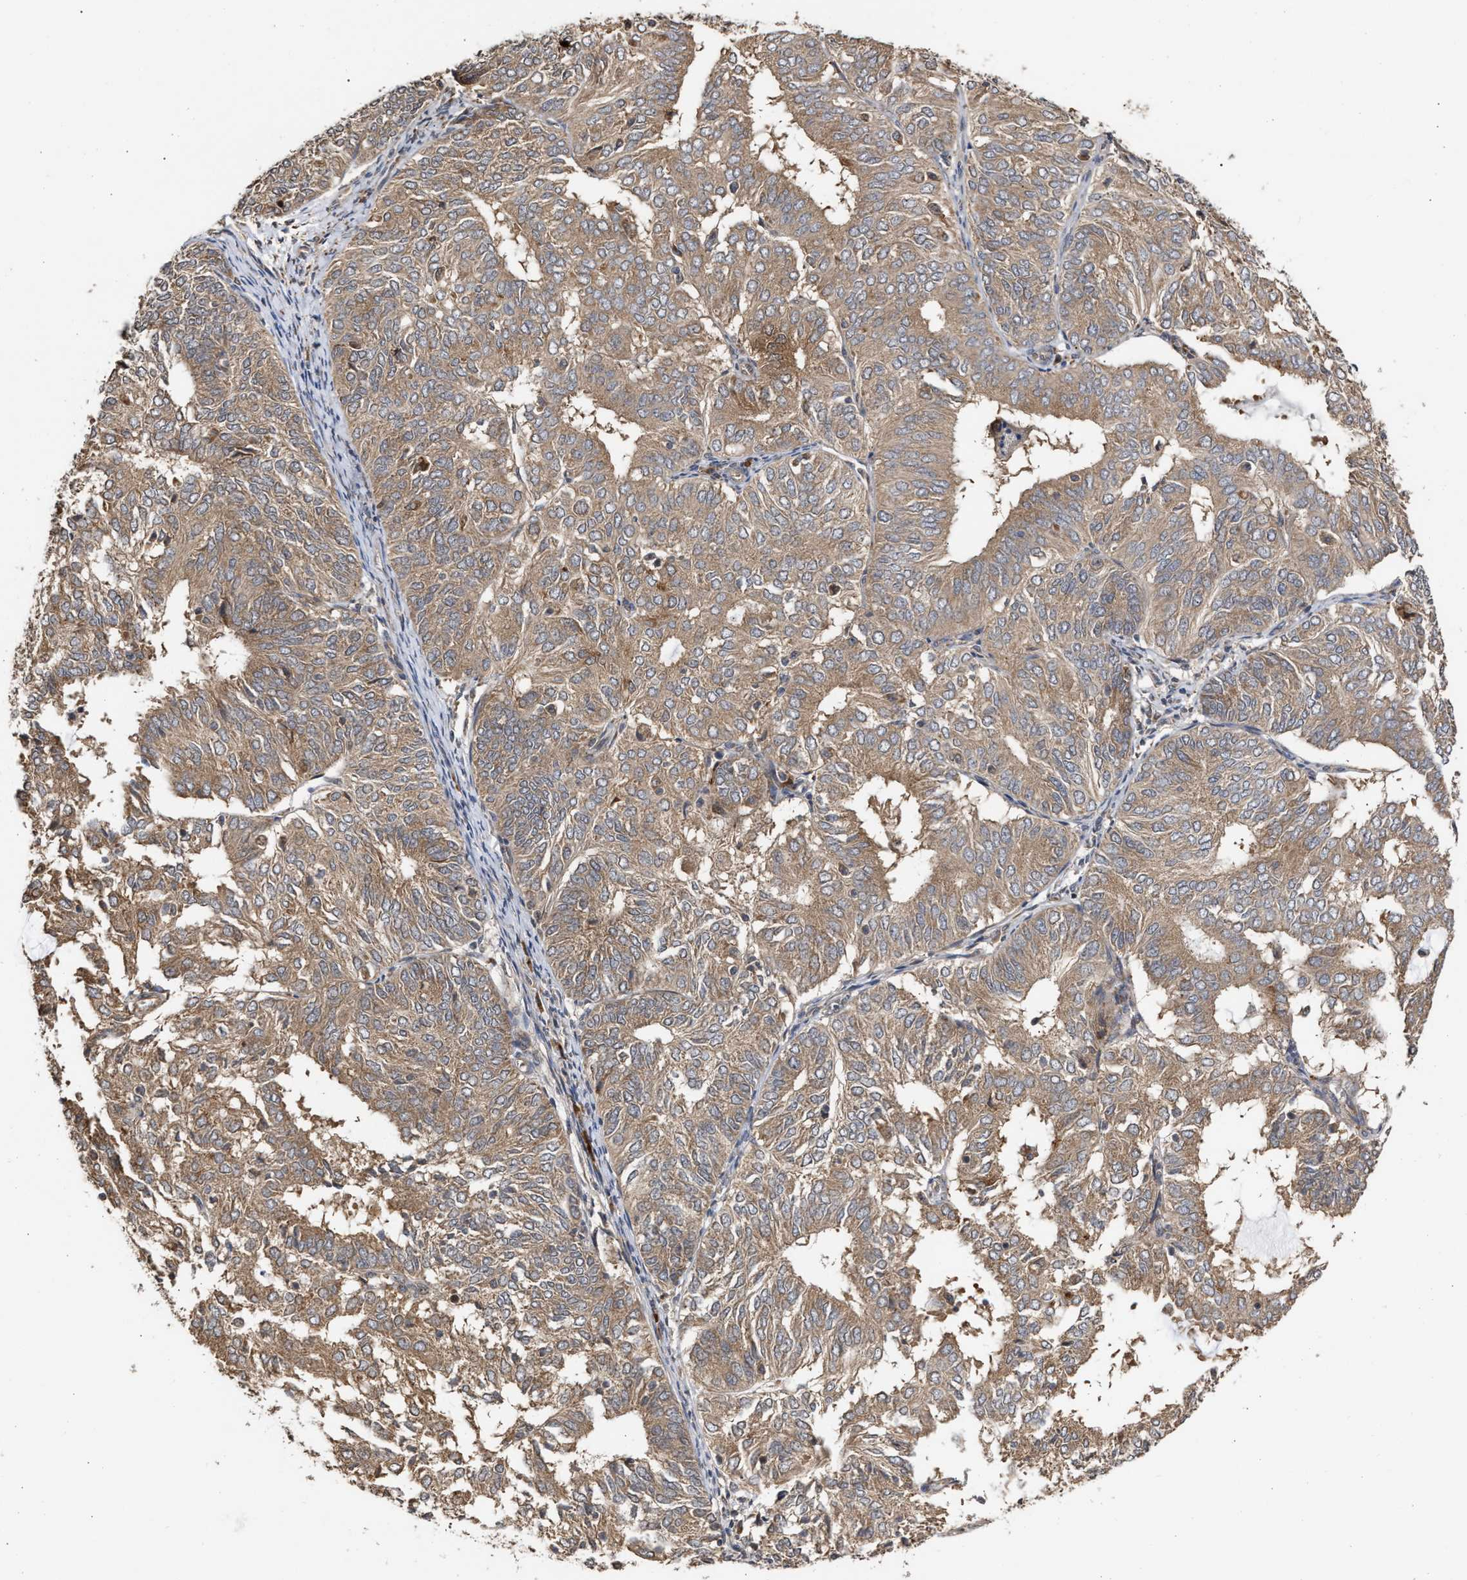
{"staining": {"intensity": "moderate", "quantity": ">75%", "location": "cytoplasmic/membranous"}, "tissue": "endometrial cancer", "cell_type": "Tumor cells", "image_type": "cancer", "snomed": [{"axis": "morphology", "description": "Adenocarcinoma, NOS"}, {"axis": "topography", "description": "Uterus"}], "caption": "Immunohistochemistry (IHC) (DAB (3,3'-diaminobenzidine)) staining of human endometrial cancer (adenocarcinoma) exhibits moderate cytoplasmic/membranous protein staining in approximately >75% of tumor cells. The protein is stained brown, and the nuclei are stained in blue (DAB IHC with brightfield microscopy, high magnification).", "gene": "SAR1A", "patient": {"sex": "female", "age": 60}}